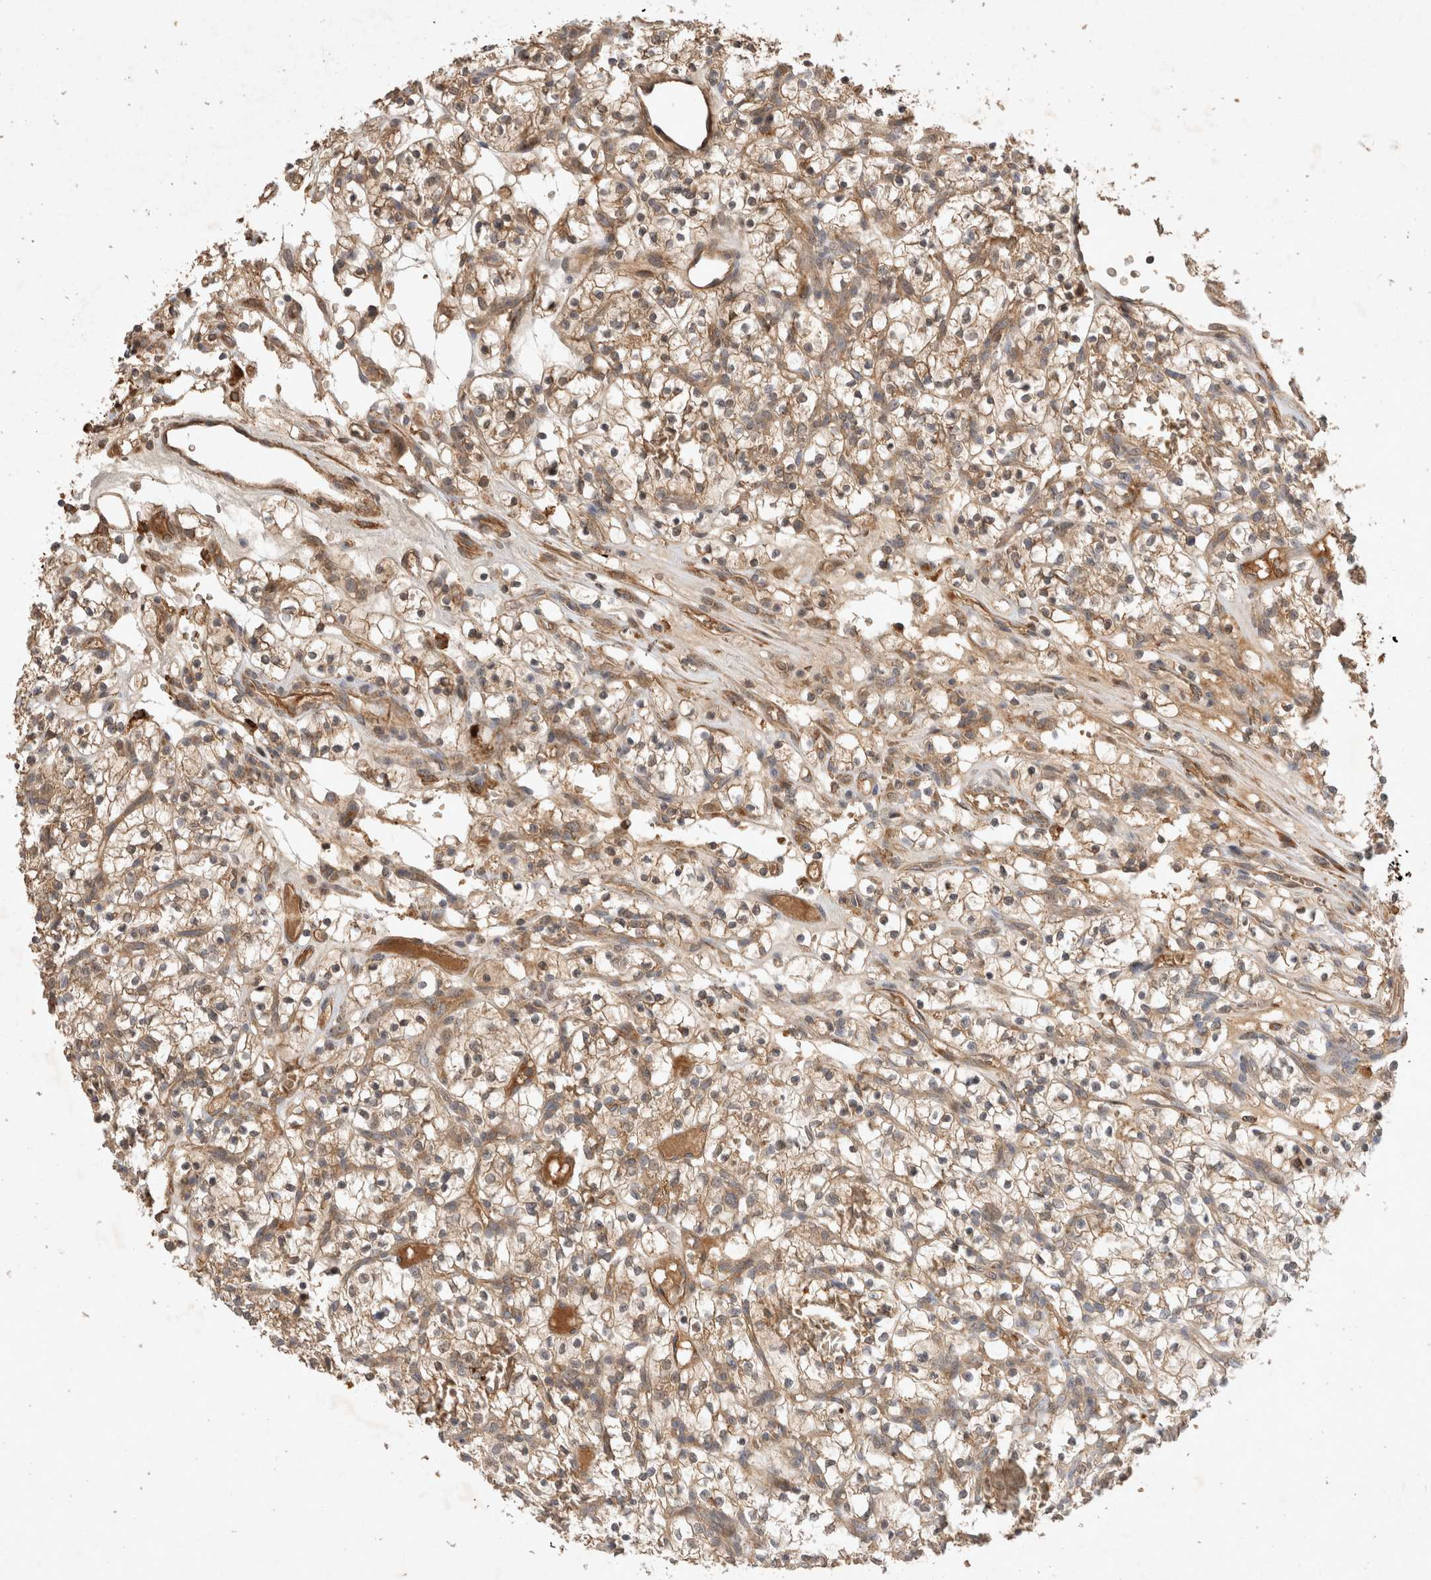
{"staining": {"intensity": "moderate", "quantity": ">75%", "location": "cytoplasmic/membranous"}, "tissue": "renal cancer", "cell_type": "Tumor cells", "image_type": "cancer", "snomed": [{"axis": "morphology", "description": "Adenocarcinoma, NOS"}, {"axis": "topography", "description": "Kidney"}], "caption": "Immunohistochemistry photomicrograph of neoplastic tissue: human adenocarcinoma (renal) stained using immunohistochemistry displays medium levels of moderate protein expression localized specifically in the cytoplasmic/membranous of tumor cells, appearing as a cytoplasmic/membranous brown color.", "gene": "FAM221A", "patient": {"sex": "female", "age": 57}}